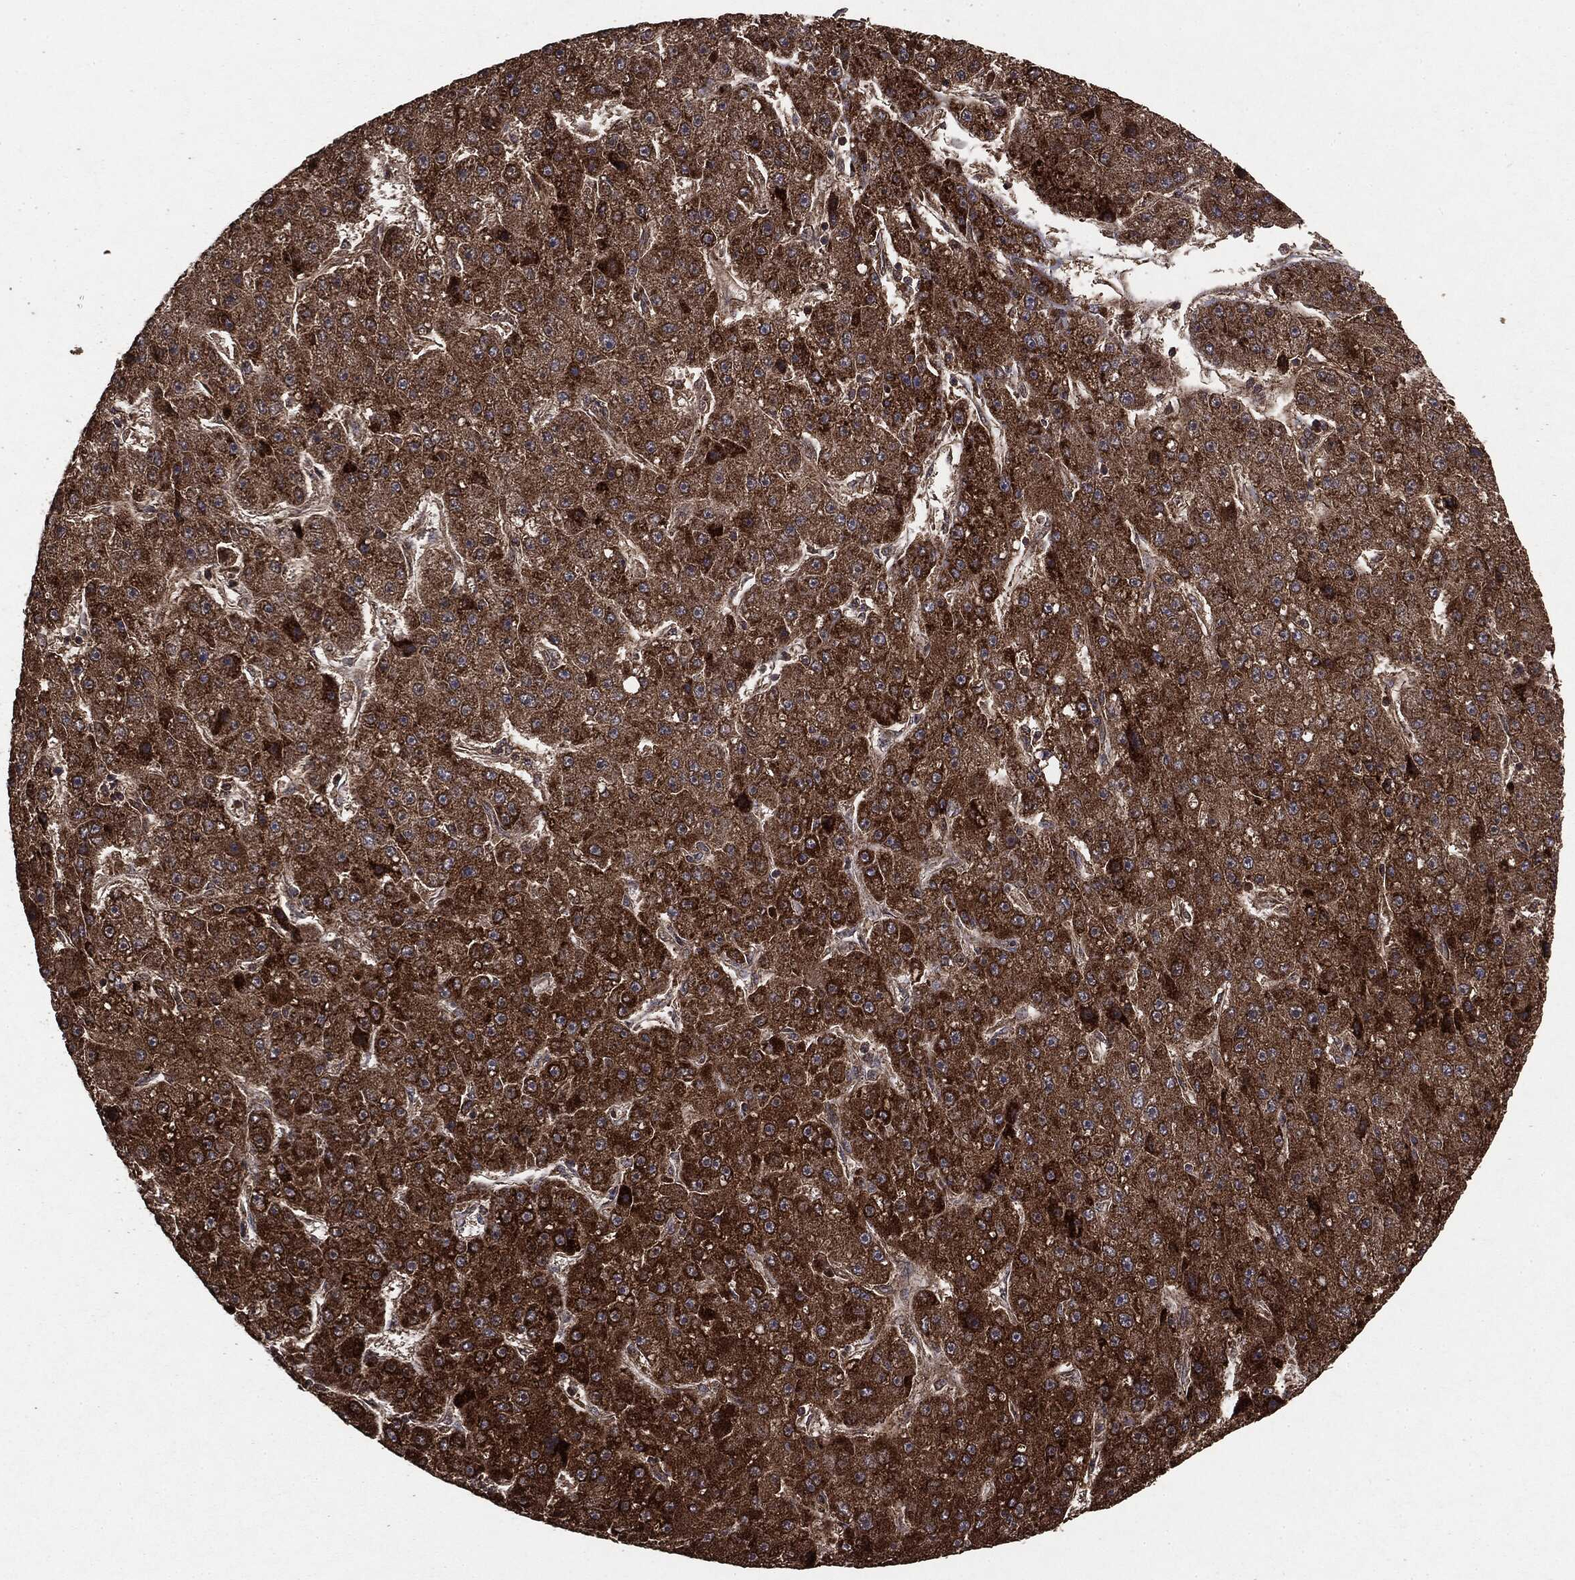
{"staining": {"intensity": "strong", "quantity": ">75%", "location": "cytoplasmic/membranous"}, "tissue": "liver cancer", "cell_type": "Tumor cells", "image_type": "cancer", "snomed": [{"axis": "morphology", "description": "Carcinoma, Hepatocellular, NOS"}, {"axis": "topography", "description": "Liver"}], "caption": "Liver hepatocellular carcinoma stained for a protein (brown) displays strong cytoplasmic/membranous positive staining in about >75% of tumor cells.", "gene": "MTOR", "patient": {"sex": "male", "age": 67}}